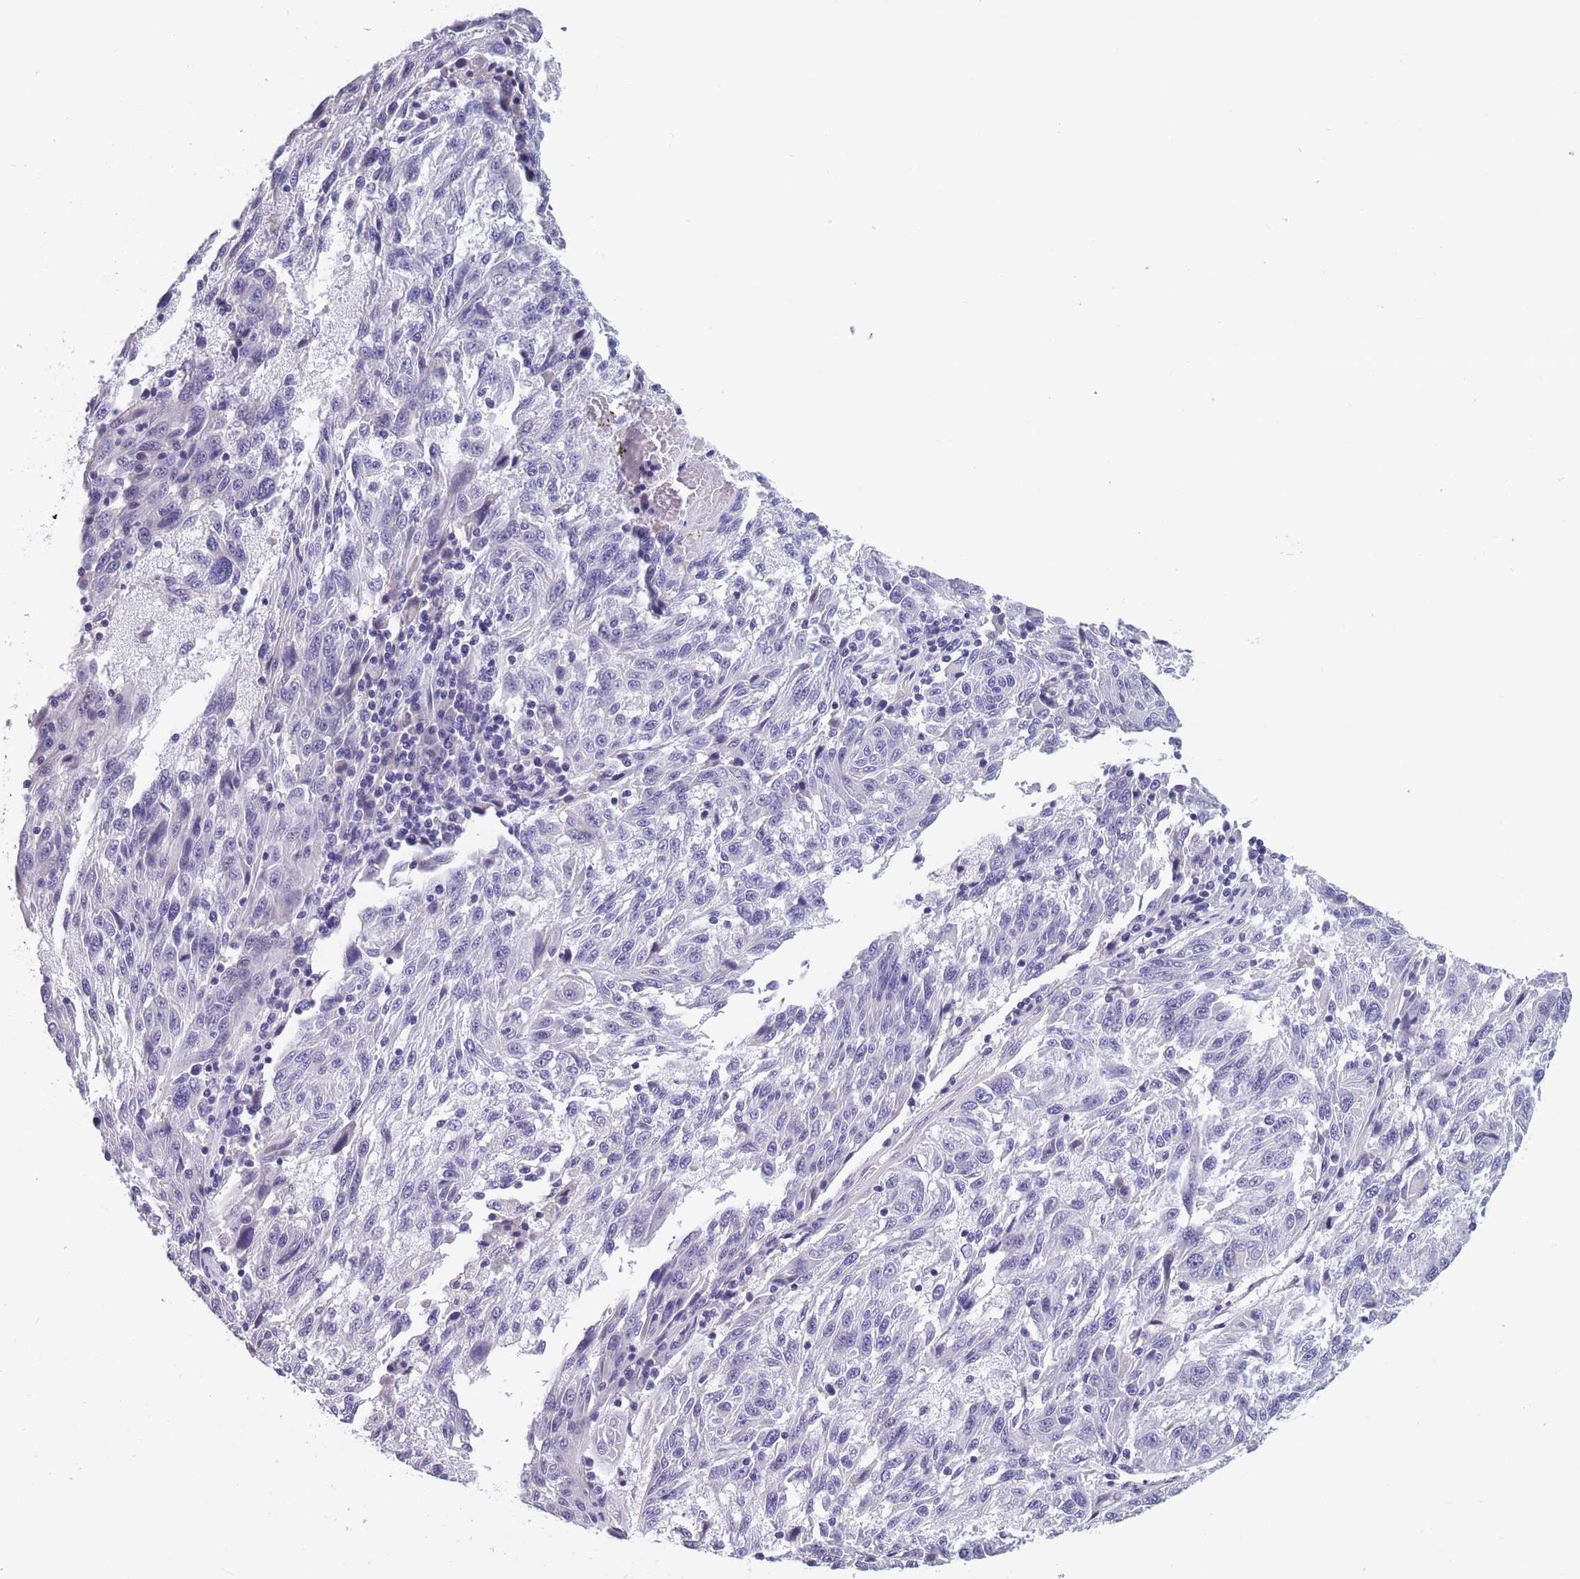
{"staining": {"intensity": "negative", "quantity": "none", "location": "none"}, "tissue": "melanoma", "cell_type": "Tumor cells", "image_type": "cancer", "snomed": [{"axis": "morphology", "description": "Malignant melanoma, NOS"}, {"axis": "topography", "description": "Skin"}], "caption": "DAB (3,3'-diaminobenzidine) immunohistochemical staining of melanoma shows no significant expression in tumor cells. (IHC, brightfield microscopy, high magnification).", "gene": "OR4C5", "patient": {"sex": "male", "age": 53}}